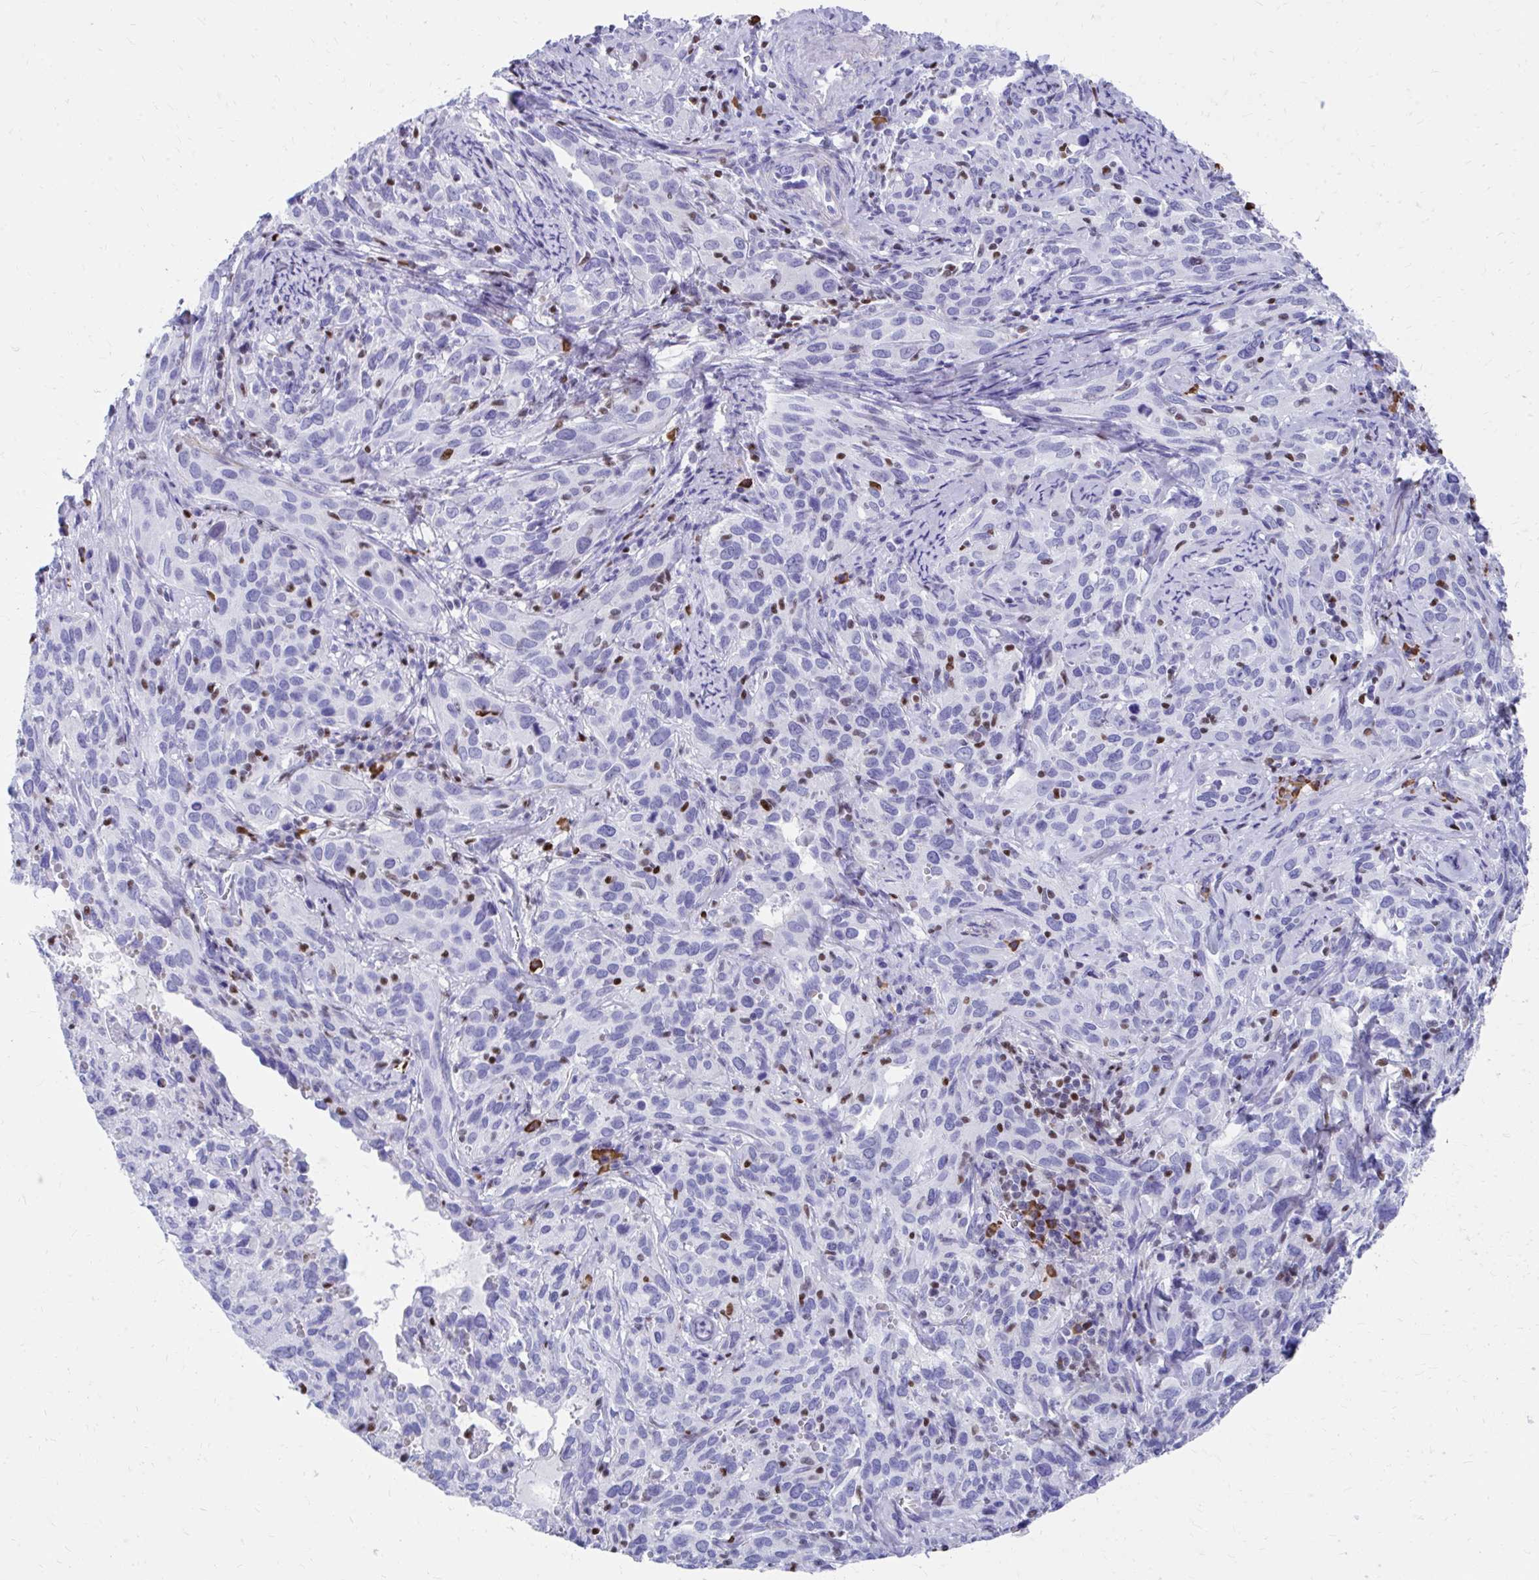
{"staining": {"intensity": "negative", "quantity": "none", "location": "none"}, "tissue": "cervical cancer", "cell_type": "Tumor cells", "image_type": "cancer", "snomed": [{"axis": "morphology", "description": "Squamous cell carcinoma, NOS"}, {"axis": "topography", "description": "Cervix"}], "caption": "DAB immunohistochemical staining of human cervical cancer shows no significant positivity in tumor cells.", "gene": "RUNX3", "patient": {"sex": "female", "age": 51}}